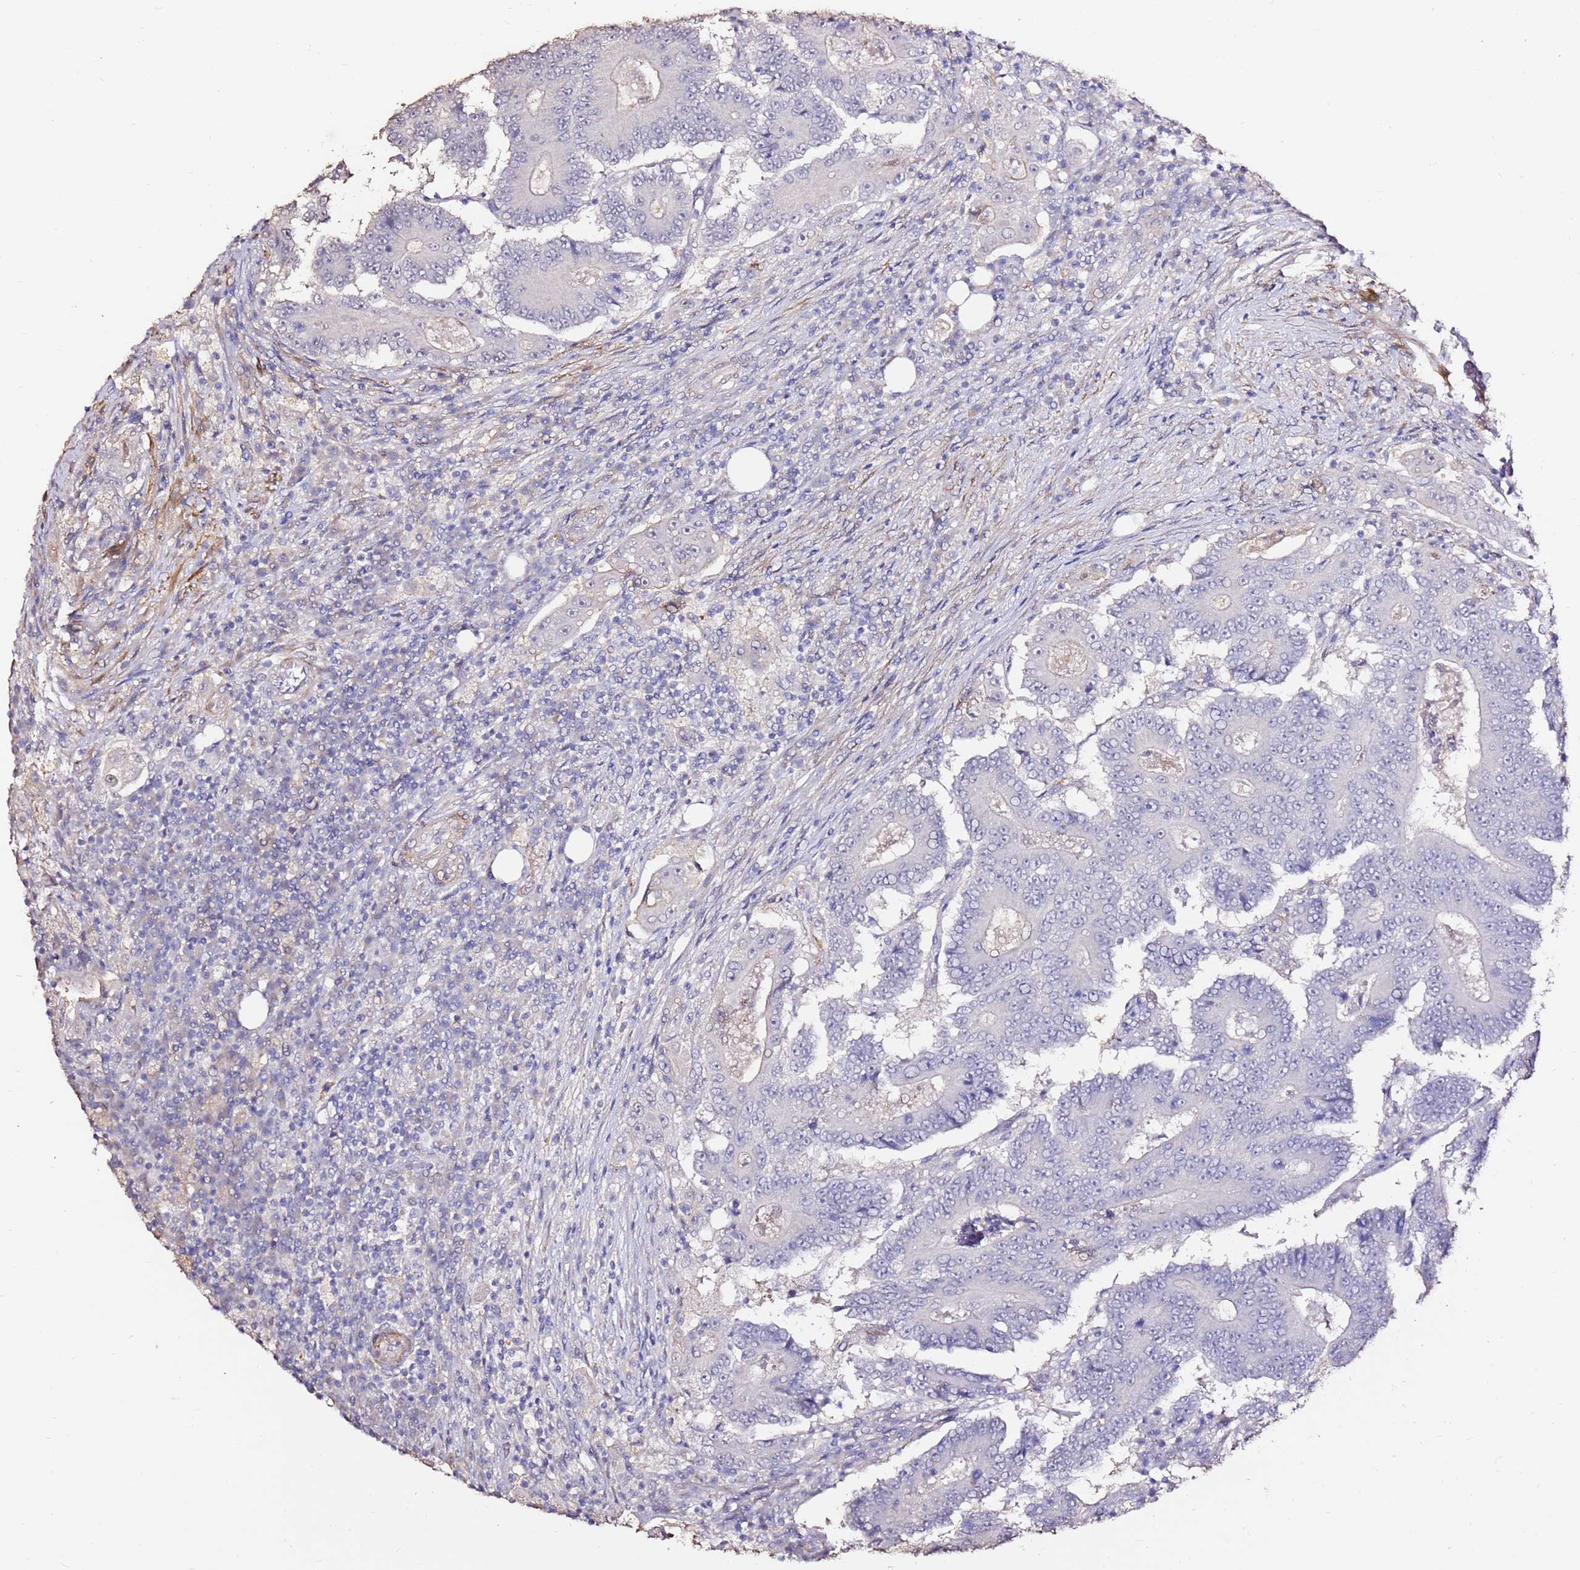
{"staining": {"intensity": "negative", "quantity": "none", "location": "none"}, "tissue": "colorectal cancer", "cell_type": "Tumor cells", "image_type": "cancer", "snomed": [{"axis": "morphology", "description": "Adenocarcinoma, NOS"}, {"axis": "topography", "description": "Colon"}], "caption": "Colorectal cancer stained for a protein using immunohistochemistry (IHC) exhibits no staining tumor cells.", "gene": "ART5", "patient": {"sex": "male", "age": 83}}